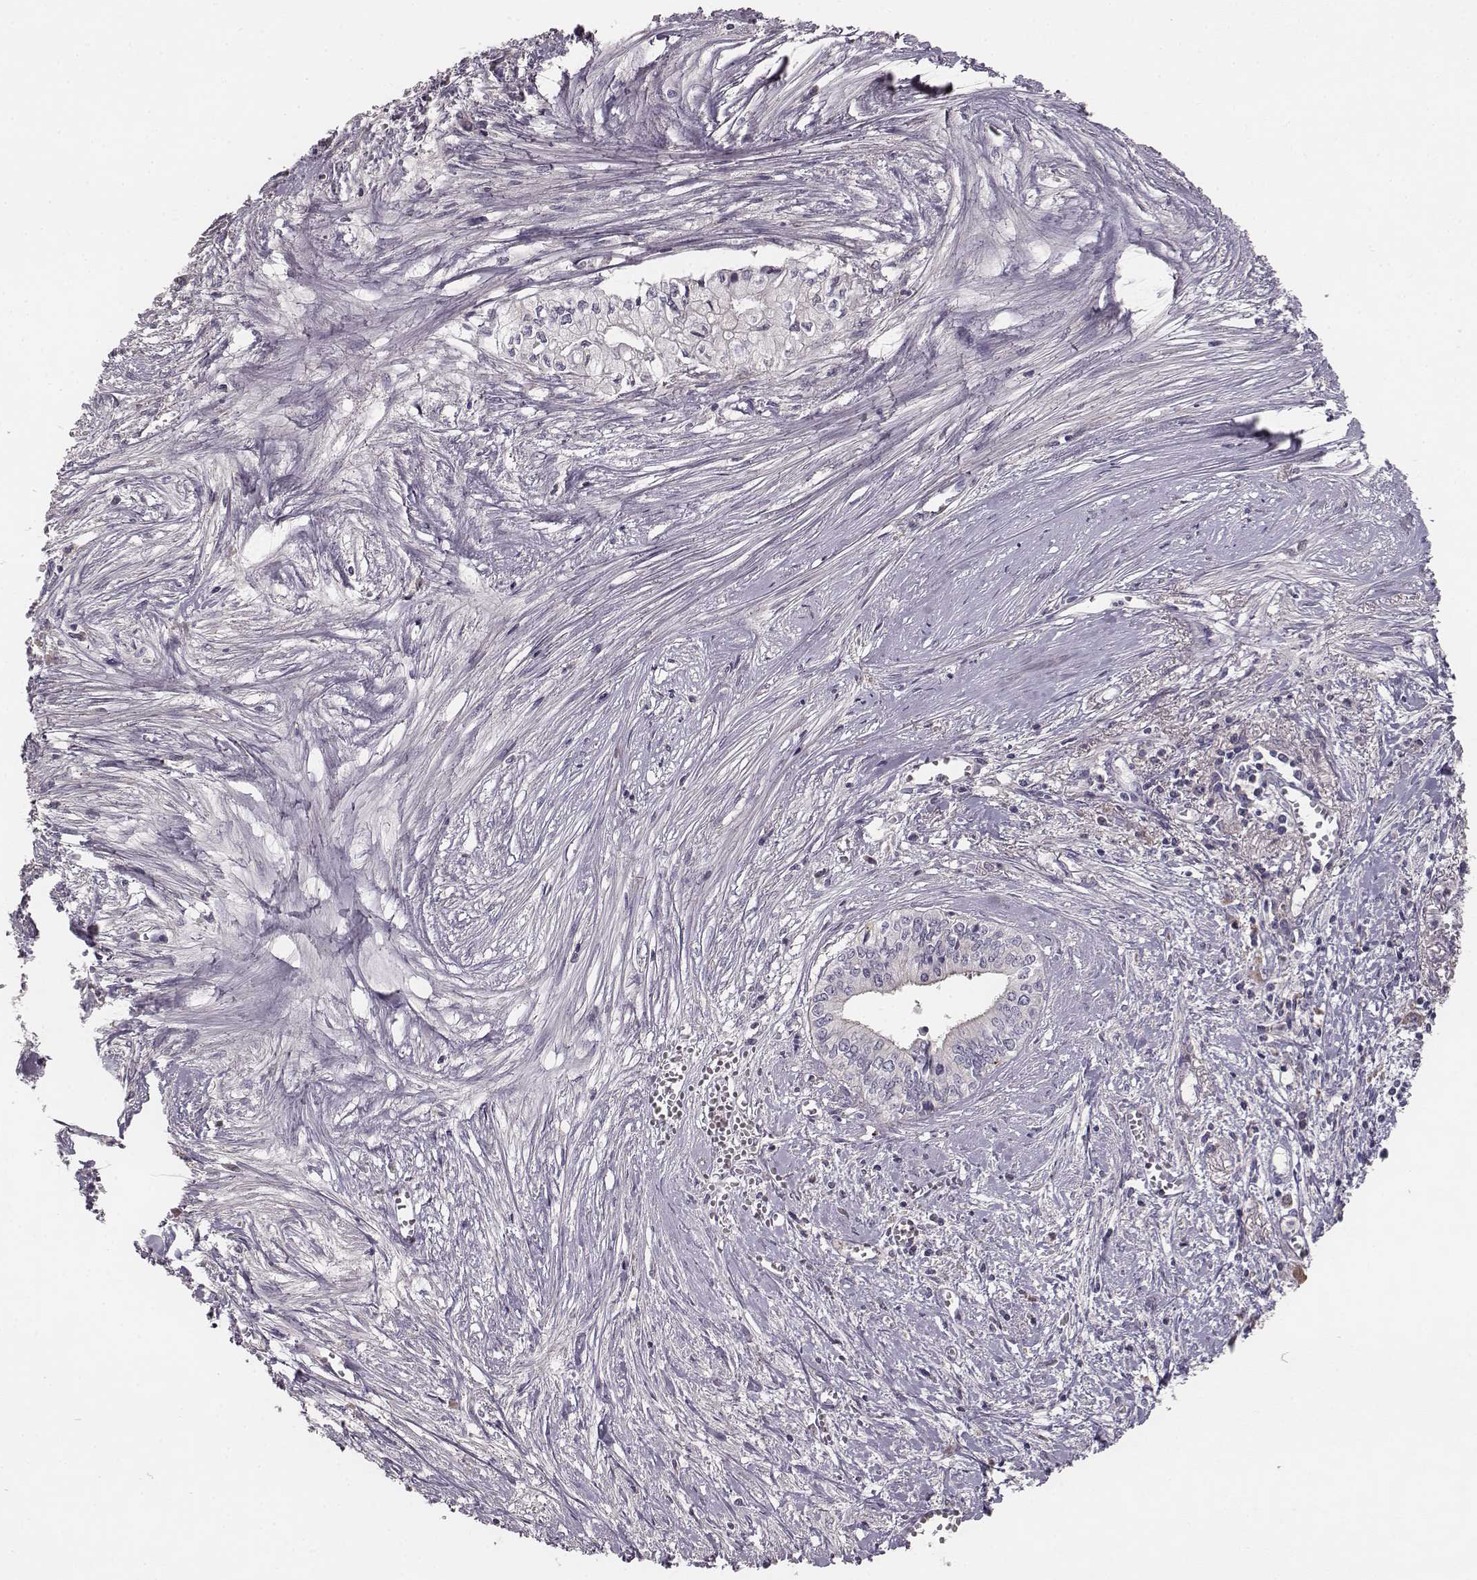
{"staining": {"intensity": "negative", "quantity": "none", "location": "none"}, "tissue": "pancreatic cancer", "cell_type": "Tumor cells", "image_type": "cancer", "snomed": [{"axis": "morphology", "description": "Adenocarcinoma, NOS"}, {"axis": "topography", "description": "Pancreas"}], "caption": "Immunohistochemistry histopathology image of neoplastic tissue: pancreatic adenocarcinoma stained with DAB (3,3'-diaminobenzidine) displays no significant protein expression in tumor cells.", "gene": "YJEFN3", "patient": {"sex": "female", "age": 61}}